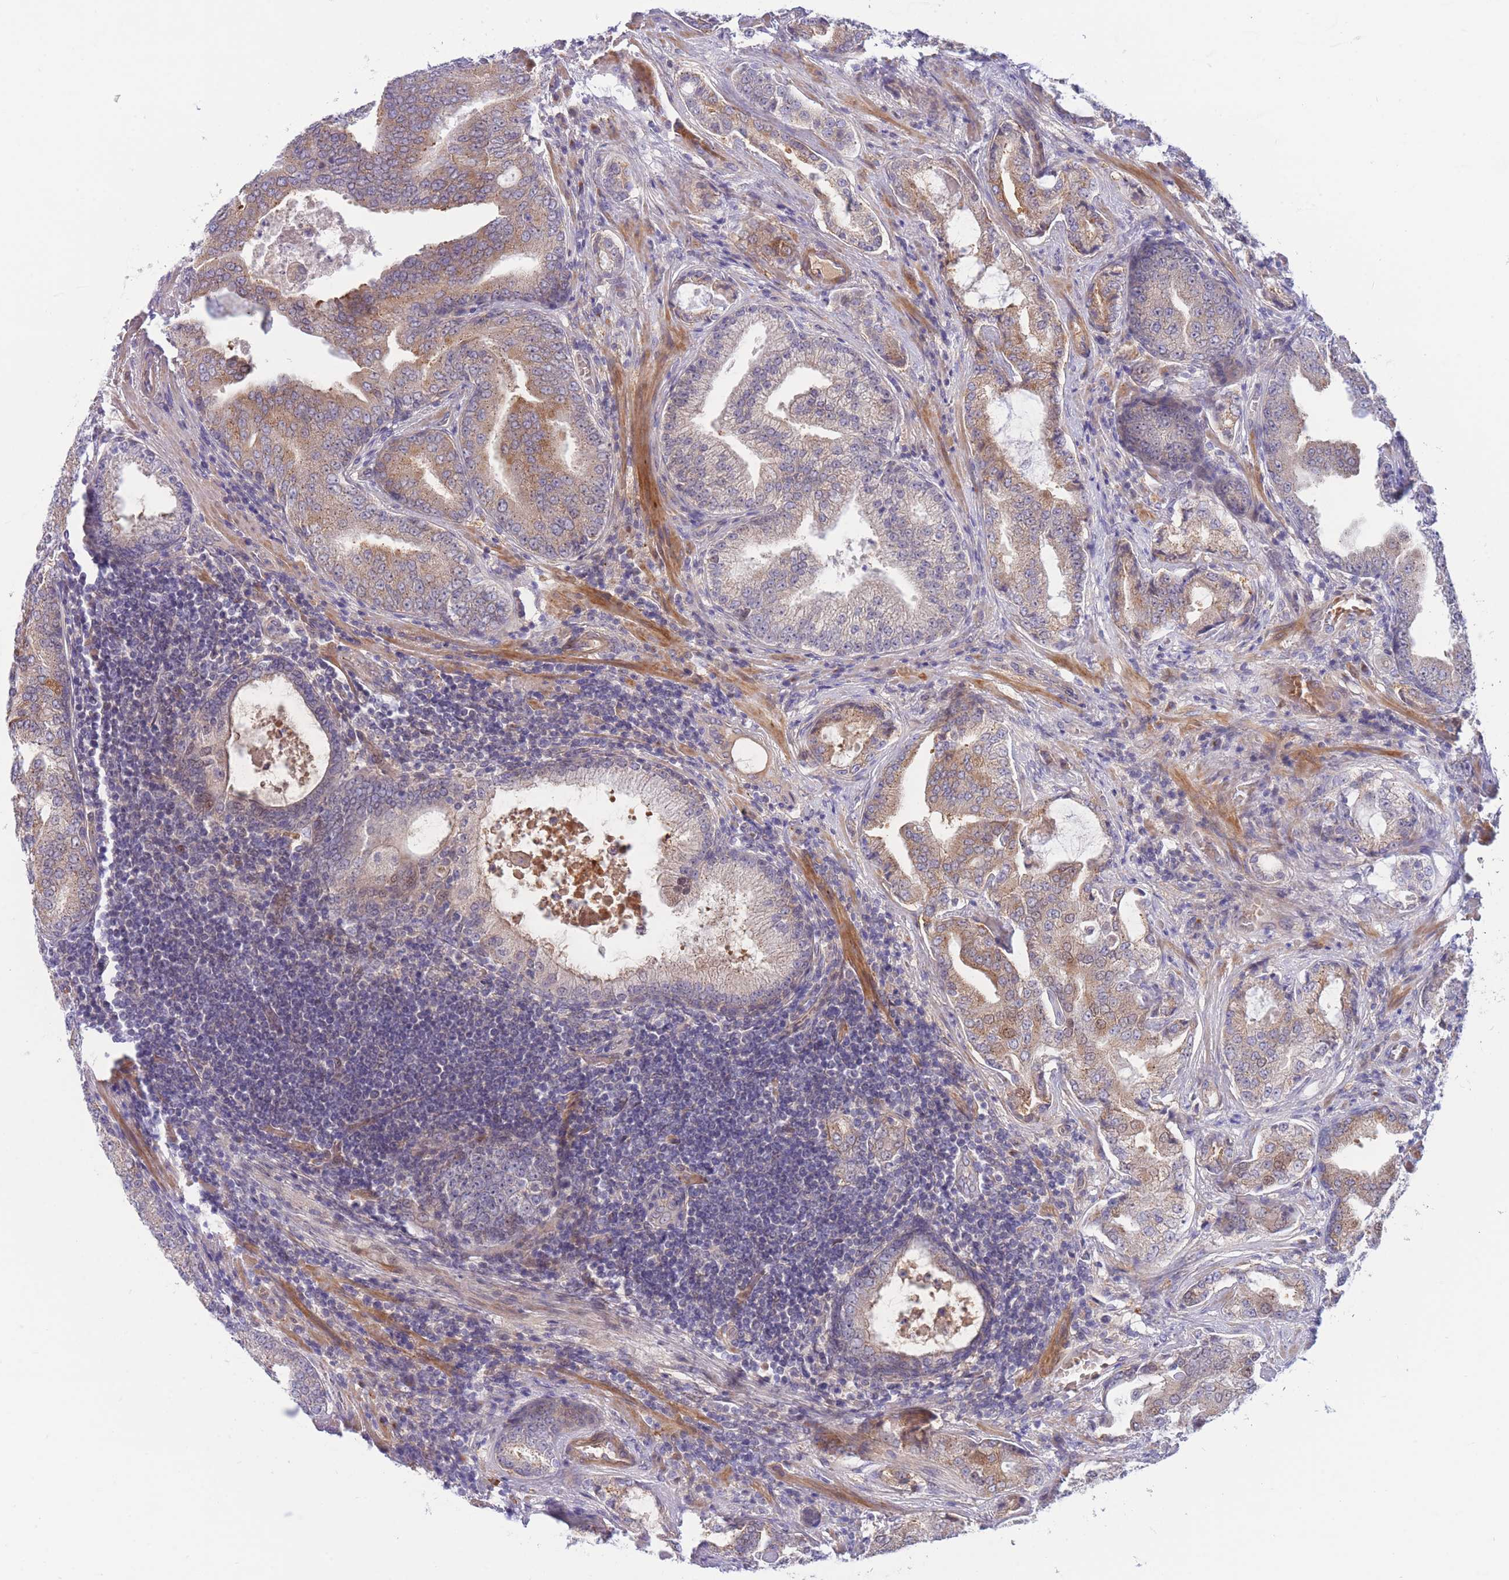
{"staining": {"intensity": "weak", "quantity": ">75%", "location": "cytoplasmic/membranous"}, "tissue": "prostate cancer", "cell_type": "Tumor cells", "image_type": "cancer", "snomed": [{"axis": "morphology", "description": "Adenocarcinoma, High grade"}, {"axis": "topography", "description": "Prostate"}], "caption": "The histopathology image exhibits a brown stain indicating the presence of a protein in the cytoplasmic/membranous of tumor cells in prostate cancer (high-grade adenocarcinoma). The staining was performed using DAB (3,3'-diaminobenzidine) to visualize the protein expression in brown, while the nuclei were stained in blue with hematoxylin (Magnification: 20x).", "gene": "APOL4", "patient": {"sex": "male", "age": 68}}